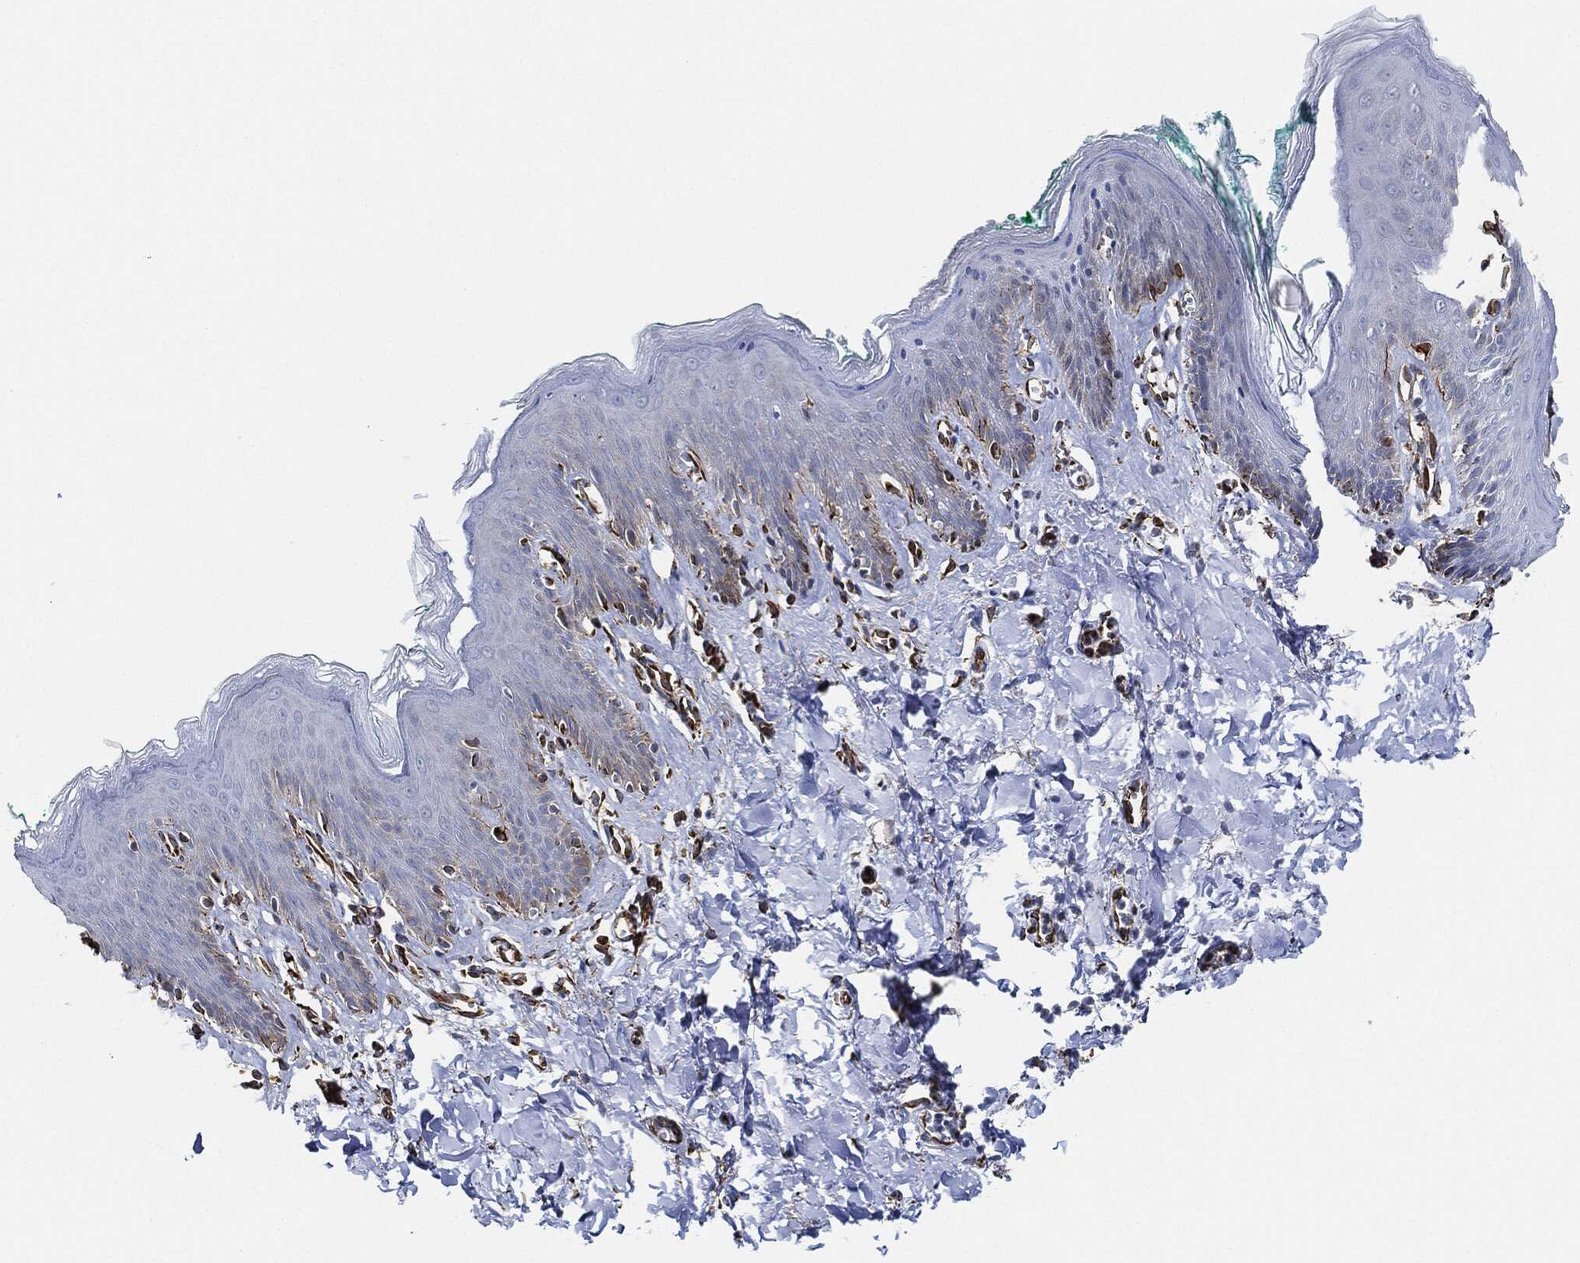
{"staining": {"intensity": "negative", "quantity": "none", "location": "none"}, "tissue": "skin", "cell_type": "Epidermal cells", "image_type": "normal", "snomed": [{"axis": "morphology", "description": "Normal tissue, NOS"}, {"axis": "topography", "description": "Vulva"}], "caption": "Immunohistochemistry of benign human skin displays no staining in epidermal cells. (IHC, brightfield microscopy, high magnification).", "gene": "THSD1", "patient": {"sex": "female", "age": 66}}